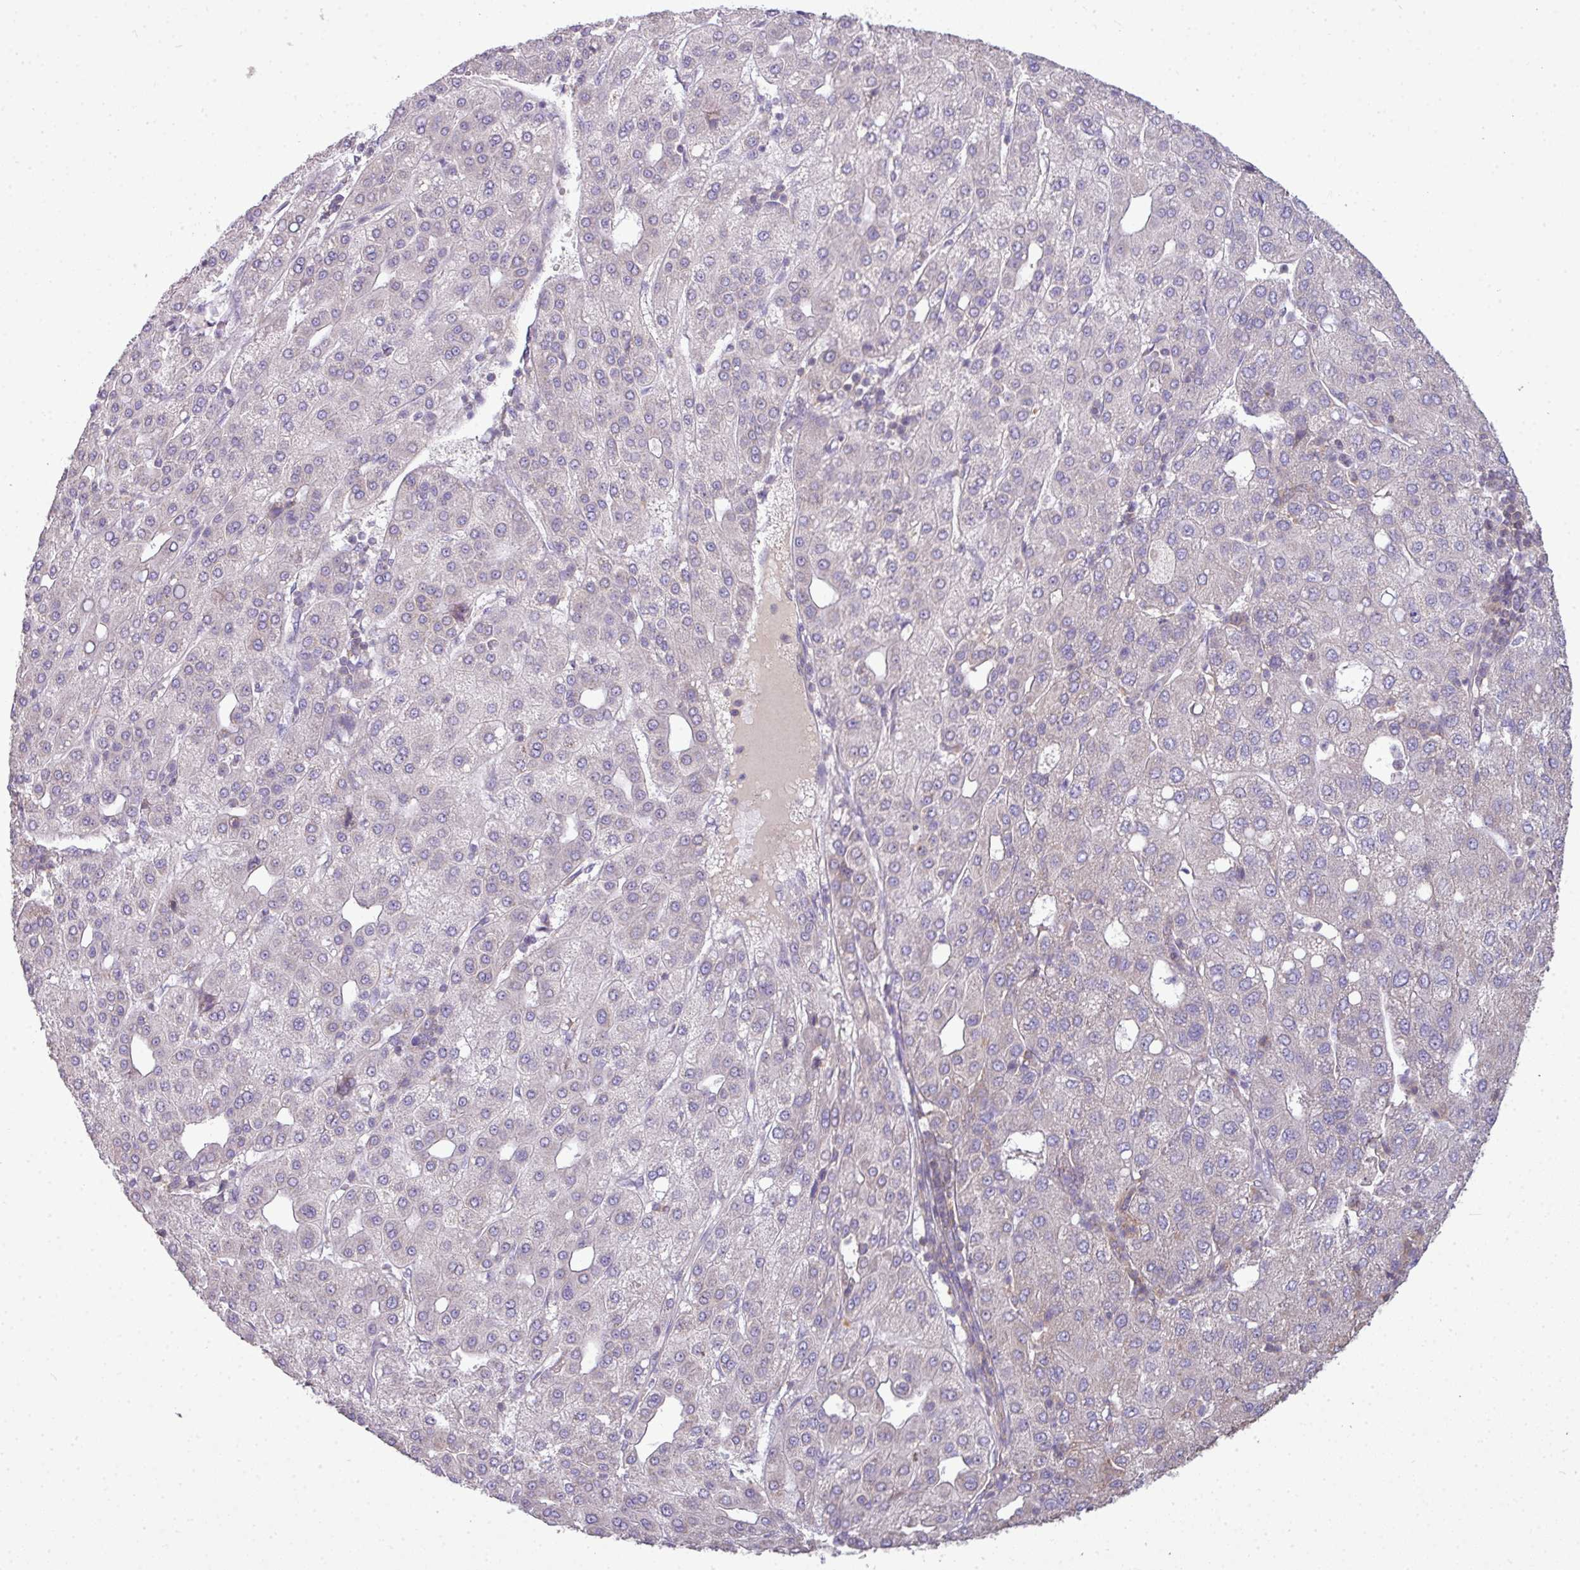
{"staining": {"intensity": "negative", "quantity": "none", "location": "none"}, "tissue": "liver cancer", "cell_type": "Tumor cells", "image_type": "cancer", "snomed": [{"axis": "morphology", "description": "Carcinoma, Hepatocellular, NOS"}, {"axis": "topography", "description": "Liver"}], "caption": "The micrograph exhibits no staining of tumor cells in liver cancer (hepatocellular carcinoma).", "gene": "STAT5A", "patient": {"sex": "male", "age": 65}}